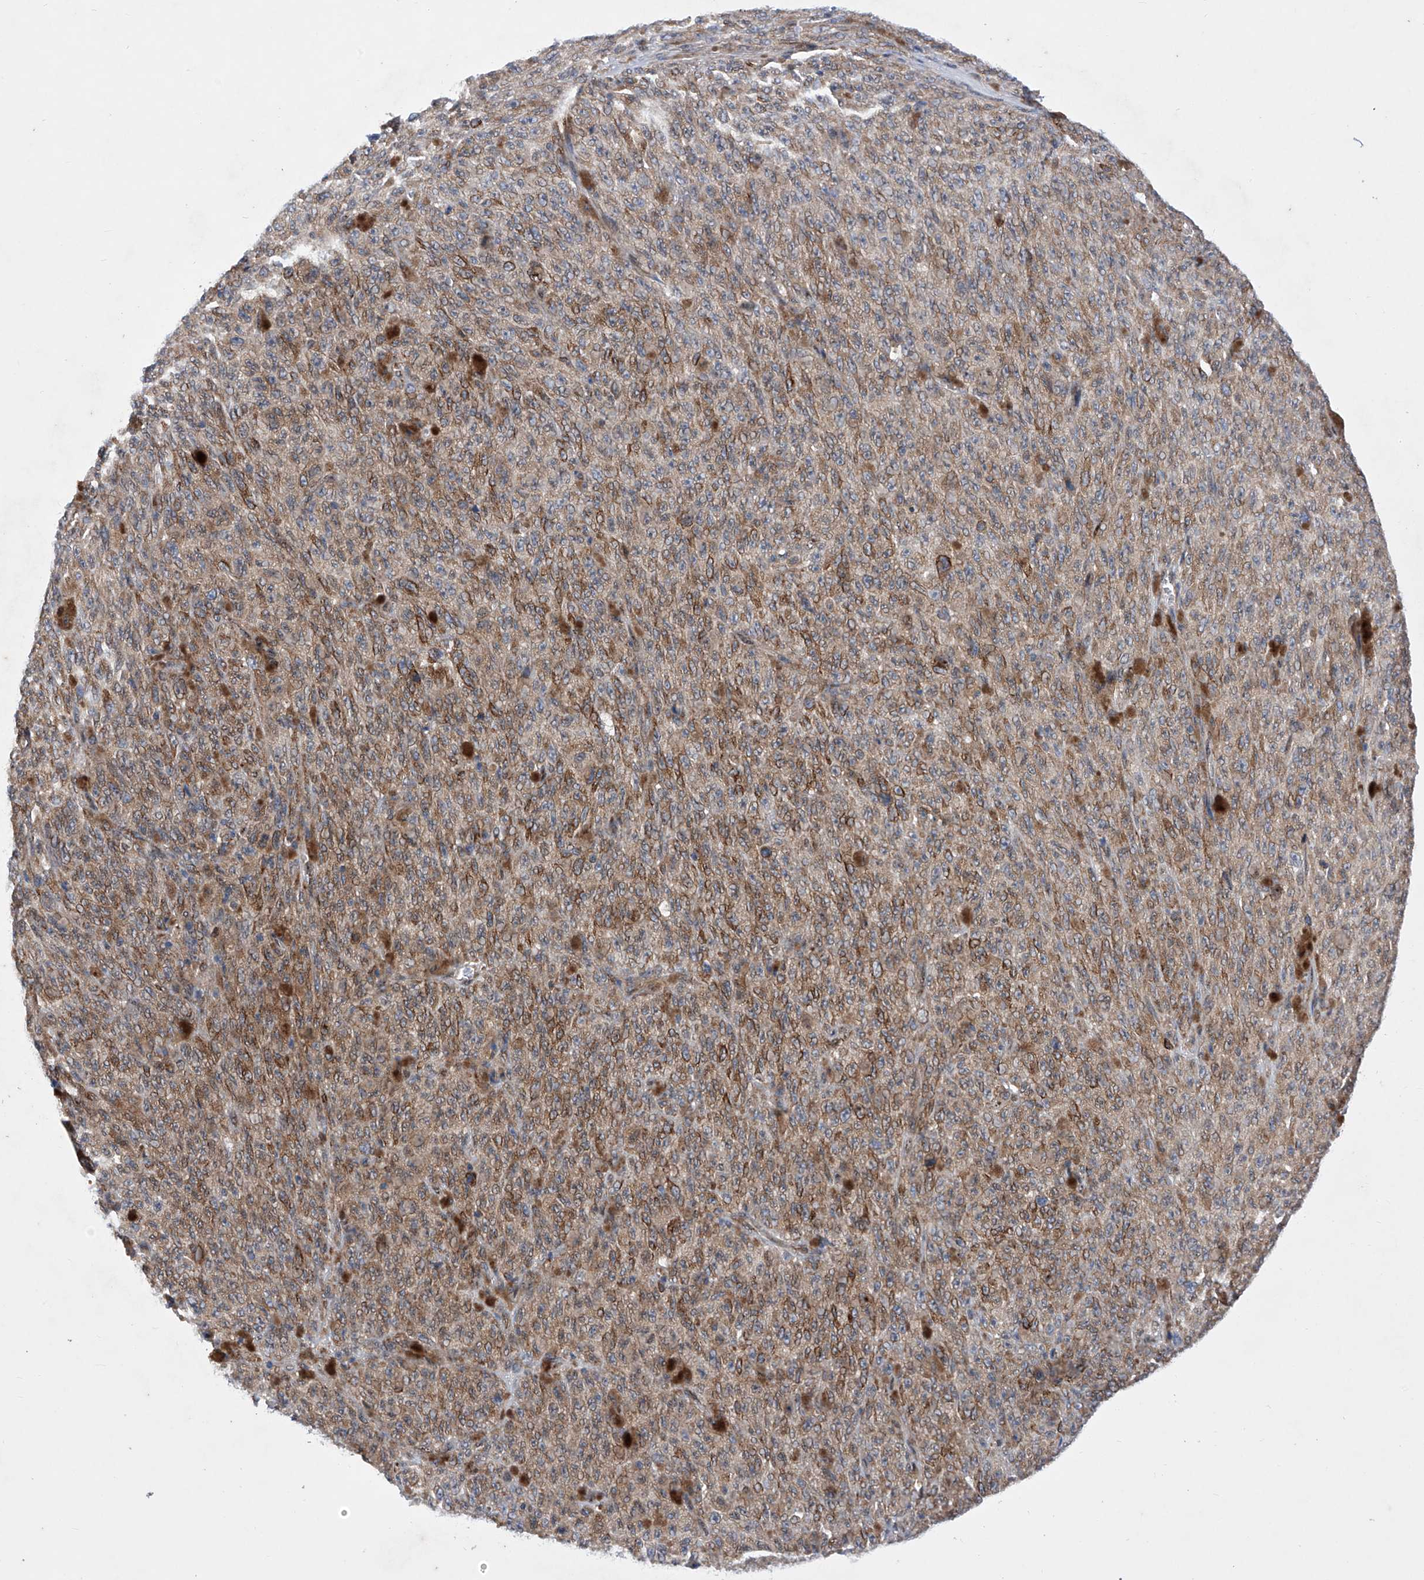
{"staining": {"intensity": "moderate", "quantity": ">75%", "location": "cytoplasmic/membranous"}, "tissue": "melanoma", "cell_type": "Tumor cells", "image_type": "cancer", "snomed": [{"axis": "morphology", "description": "Malignant melanoma, NOS"}, {"axis": "topography", "description": "Skin"}], "caption": "An IHC histopathology image of tumor tissue is shown. Protein staining in brown highlights moderate cytoplasmic/membranous positivity in malignant melanoma within tumor cells. Using DAB (brown) and hematoxylin (blue) stains, captured at high magnification using brightfield microscopy.", "gene": "KTI12", "patient": {"sex": "female", "age": 82}}